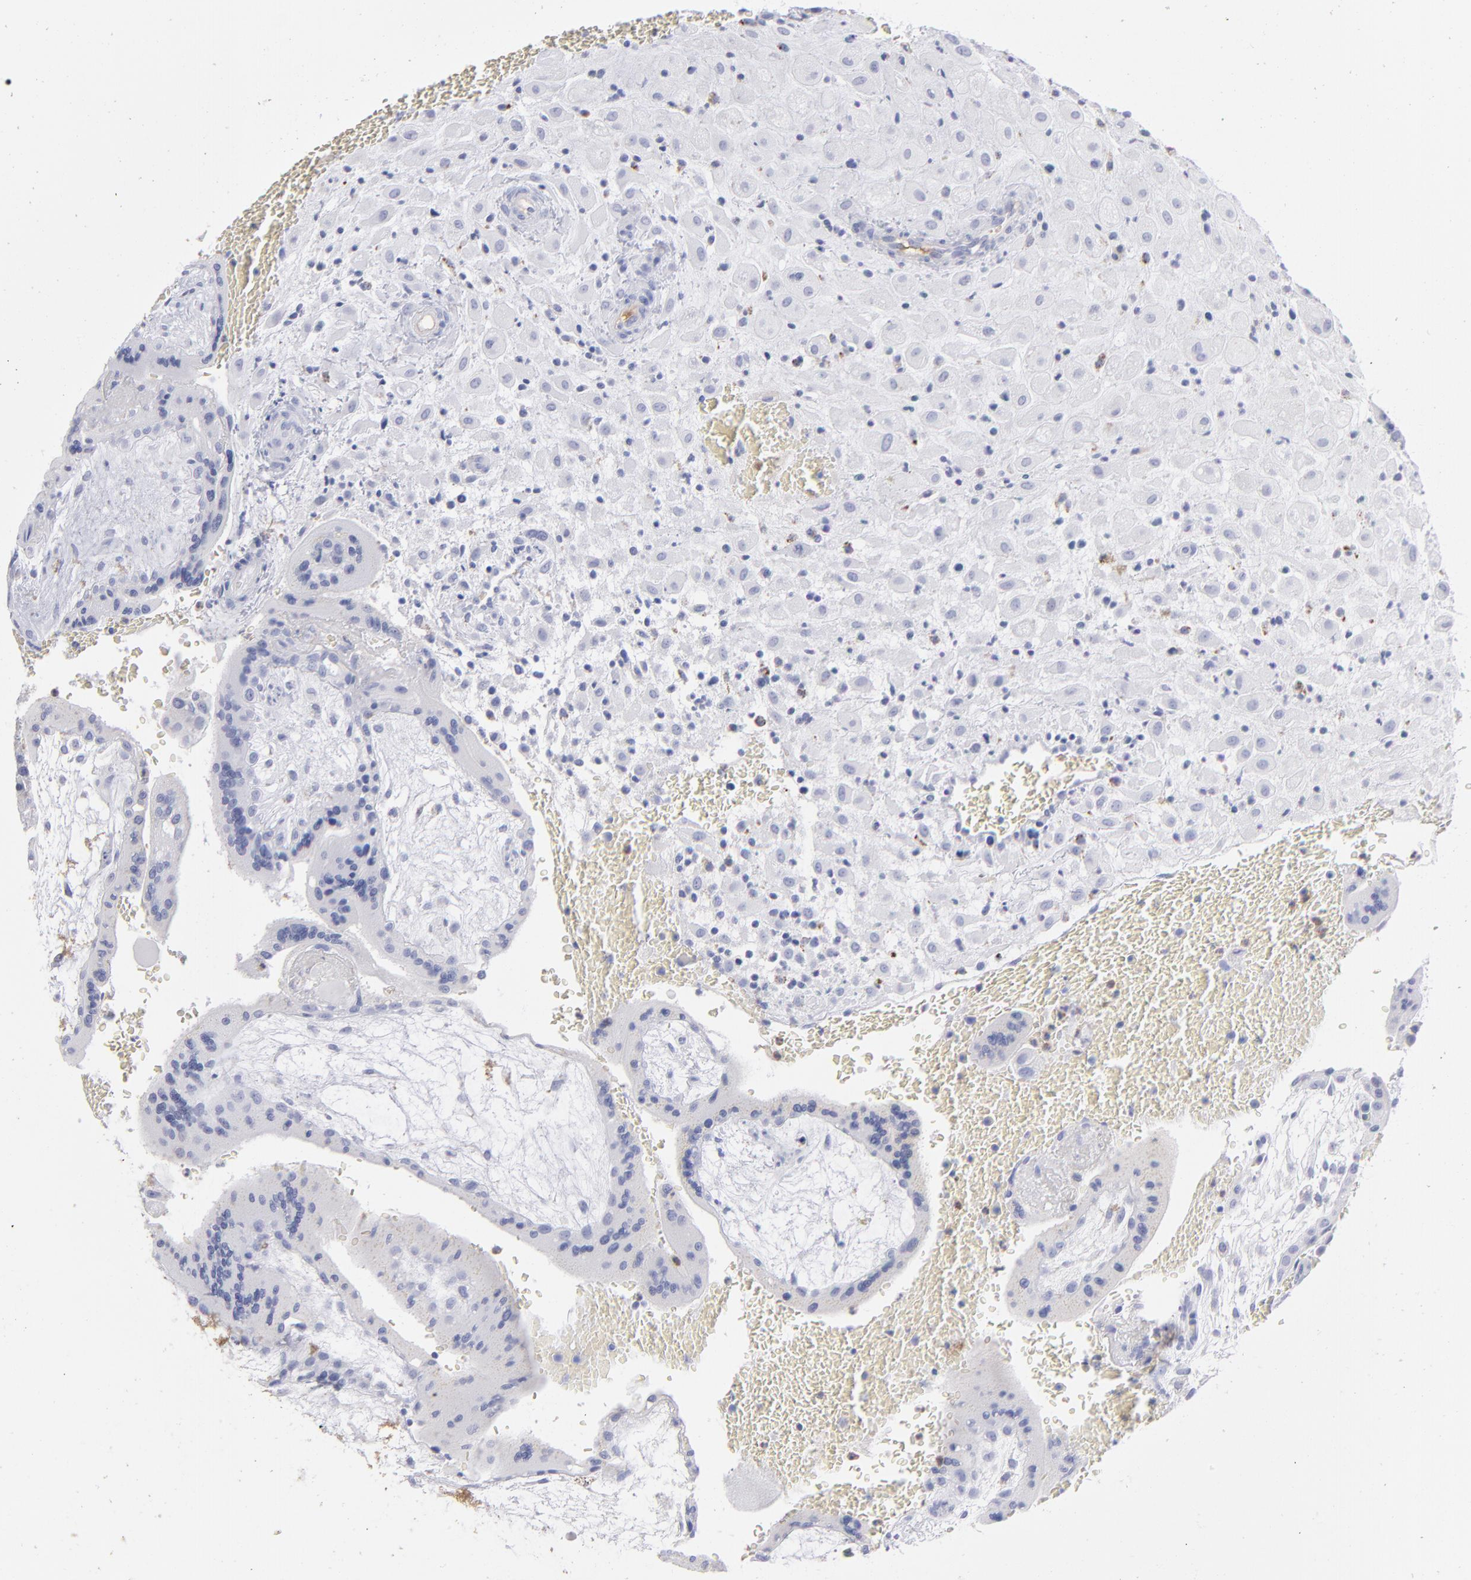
{"staining": {"intensity": "negative", "quantity": "none", "location": "none"}, "tissue": "placenta", "cell_type": "Decidual cells", "image_type": "normal", "snomed": [{"axis": "morphology", "description": "Normal tissue, NOS"}, {"axis": "topography", "description": "Placenta"}], "caption": "High power microscopy micrograph of an immunohistochemistry (IHC) histopathology image of unremarkable placenta, revealing no significant positivity in decidual cells. Brightfield microscopy of immunohistochemistry stained with DAB (3,3'-diaminobenzidine) (brown) and hematoxylin (blue), captured at high magnification.", "gene": "HP", "patient": {"sex": "female", "age": 35}}